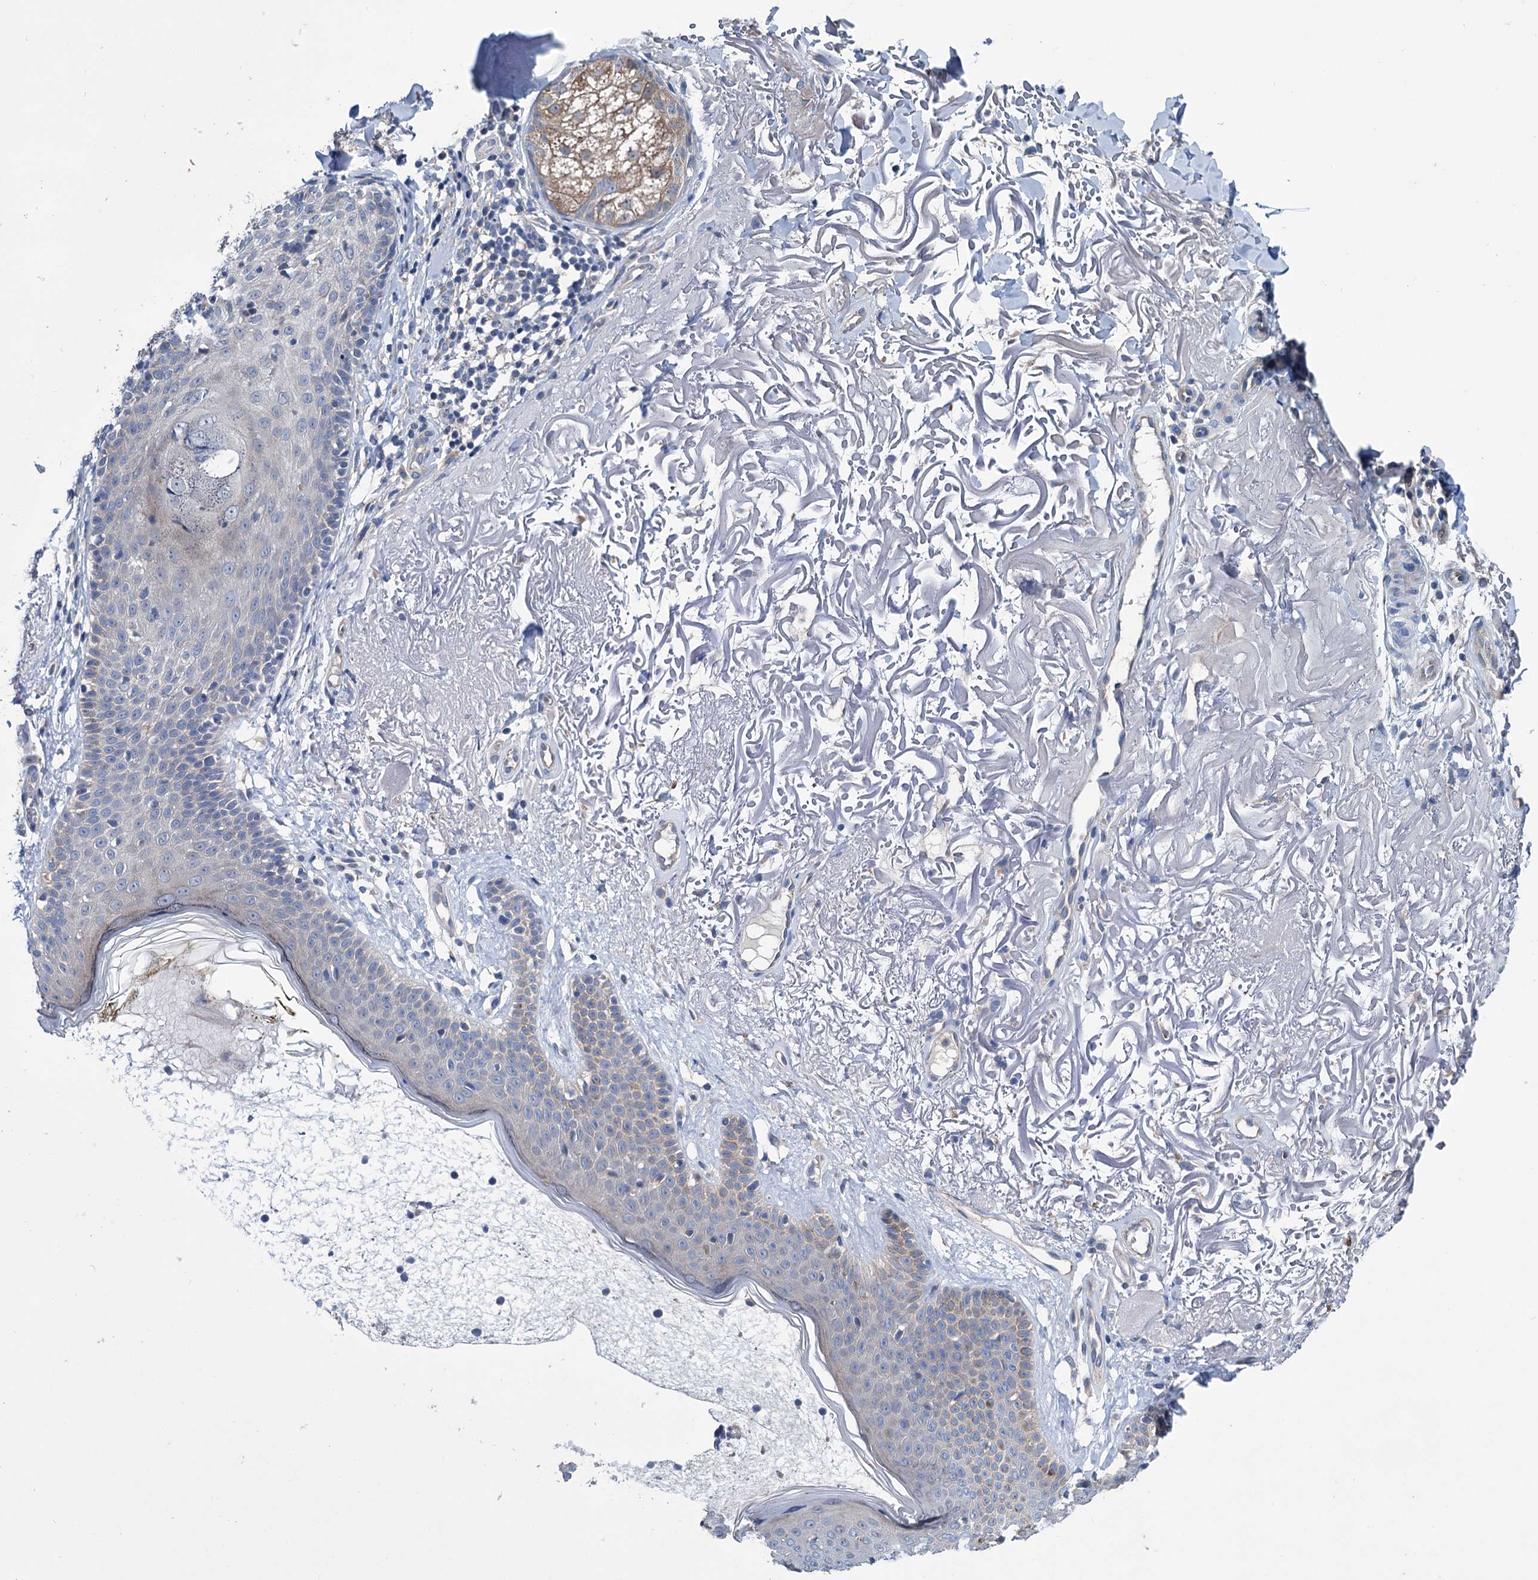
{"staining": {"intensity": "negative", "quantity": "none", "location": "none"}, "tissue": "skin cancer", "cell_type": "Tumor cells", "image_type": "cancer", "snomed": [{"axis": "morphology", "description": "Normal tissue, NOS"}, {"axis": "morphology", "description": "Basal cell carcinoma"}, {"axis": "topography", "description": "Skin"}], "caption": "Histopathology image shows no protein expression in tumor cells of skin cancer (basal cell carcinoma) tissue.", "gene": "EYA4", "patient": {"sex": "male", "age": 66}}